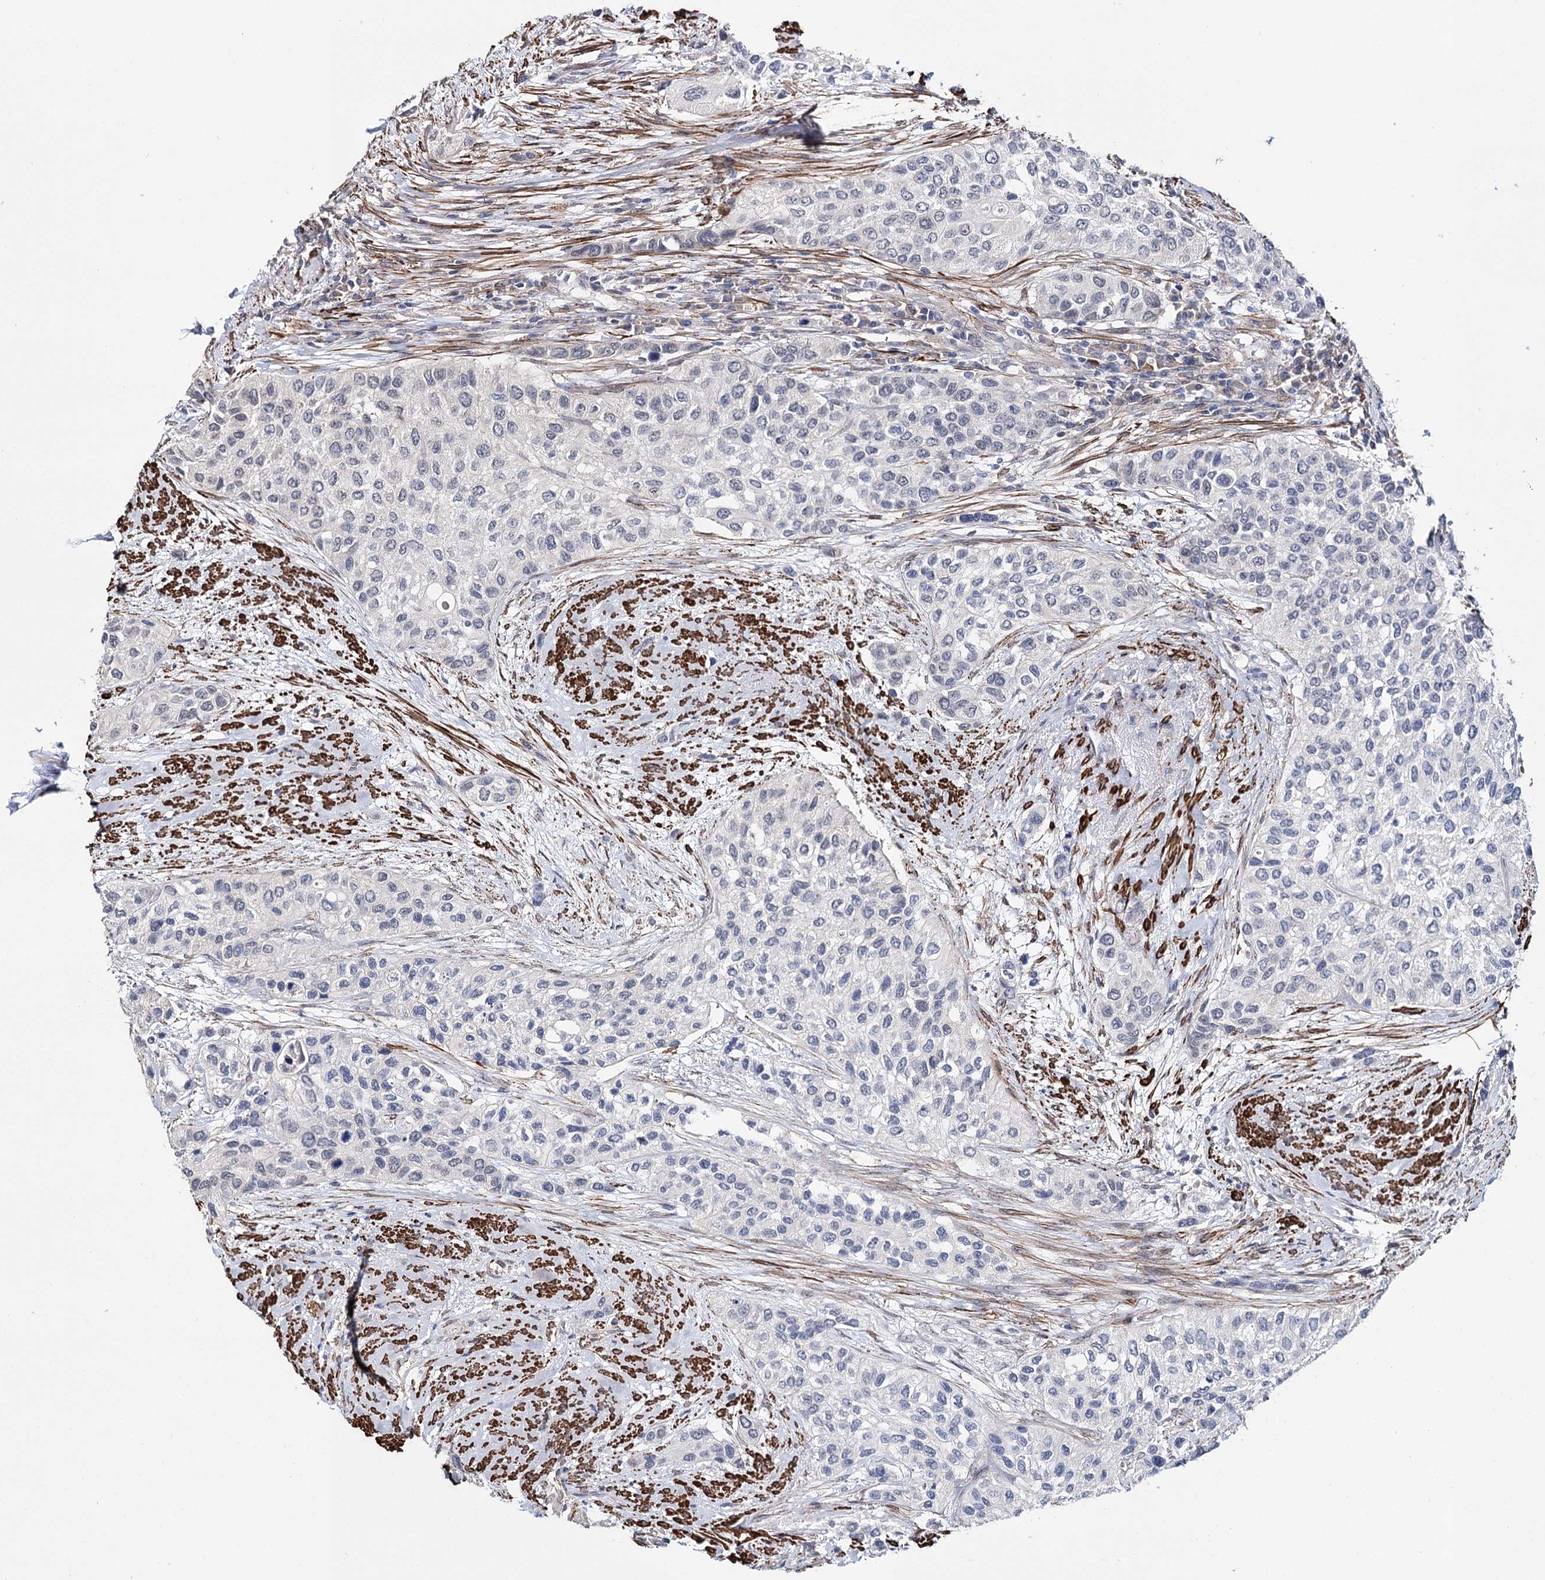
{"staining": {"intensity": "negative", "quantity": "none", "location": "none"}, "tissue": "urothelial cancer", "cell_type": "Tumor cells", "image_type": "cancer", "snomed": [{"axis": "morphology", "description": "Normal tissue, NOS"}, {"axis": "morphology", "description": "Urothelial carcinoma, High grade"}, {"axis": "topography", "description": "Vascular tissue"}, {"axis": "topography", "description": "Urinary bladder"}], "caption": "High-grade urothelial carcinoma was stained to show a protein in brown. There is no significant staining in tumor cells. (Stains: DAB (3,3'-diaminobenzidine) immunohistochemistry with hematoxylin counter stain, Microscopy: brightfield microscopy at high magnification).", "gene": "CFAP46", "patient": {"sex": "female", "age": 56}}